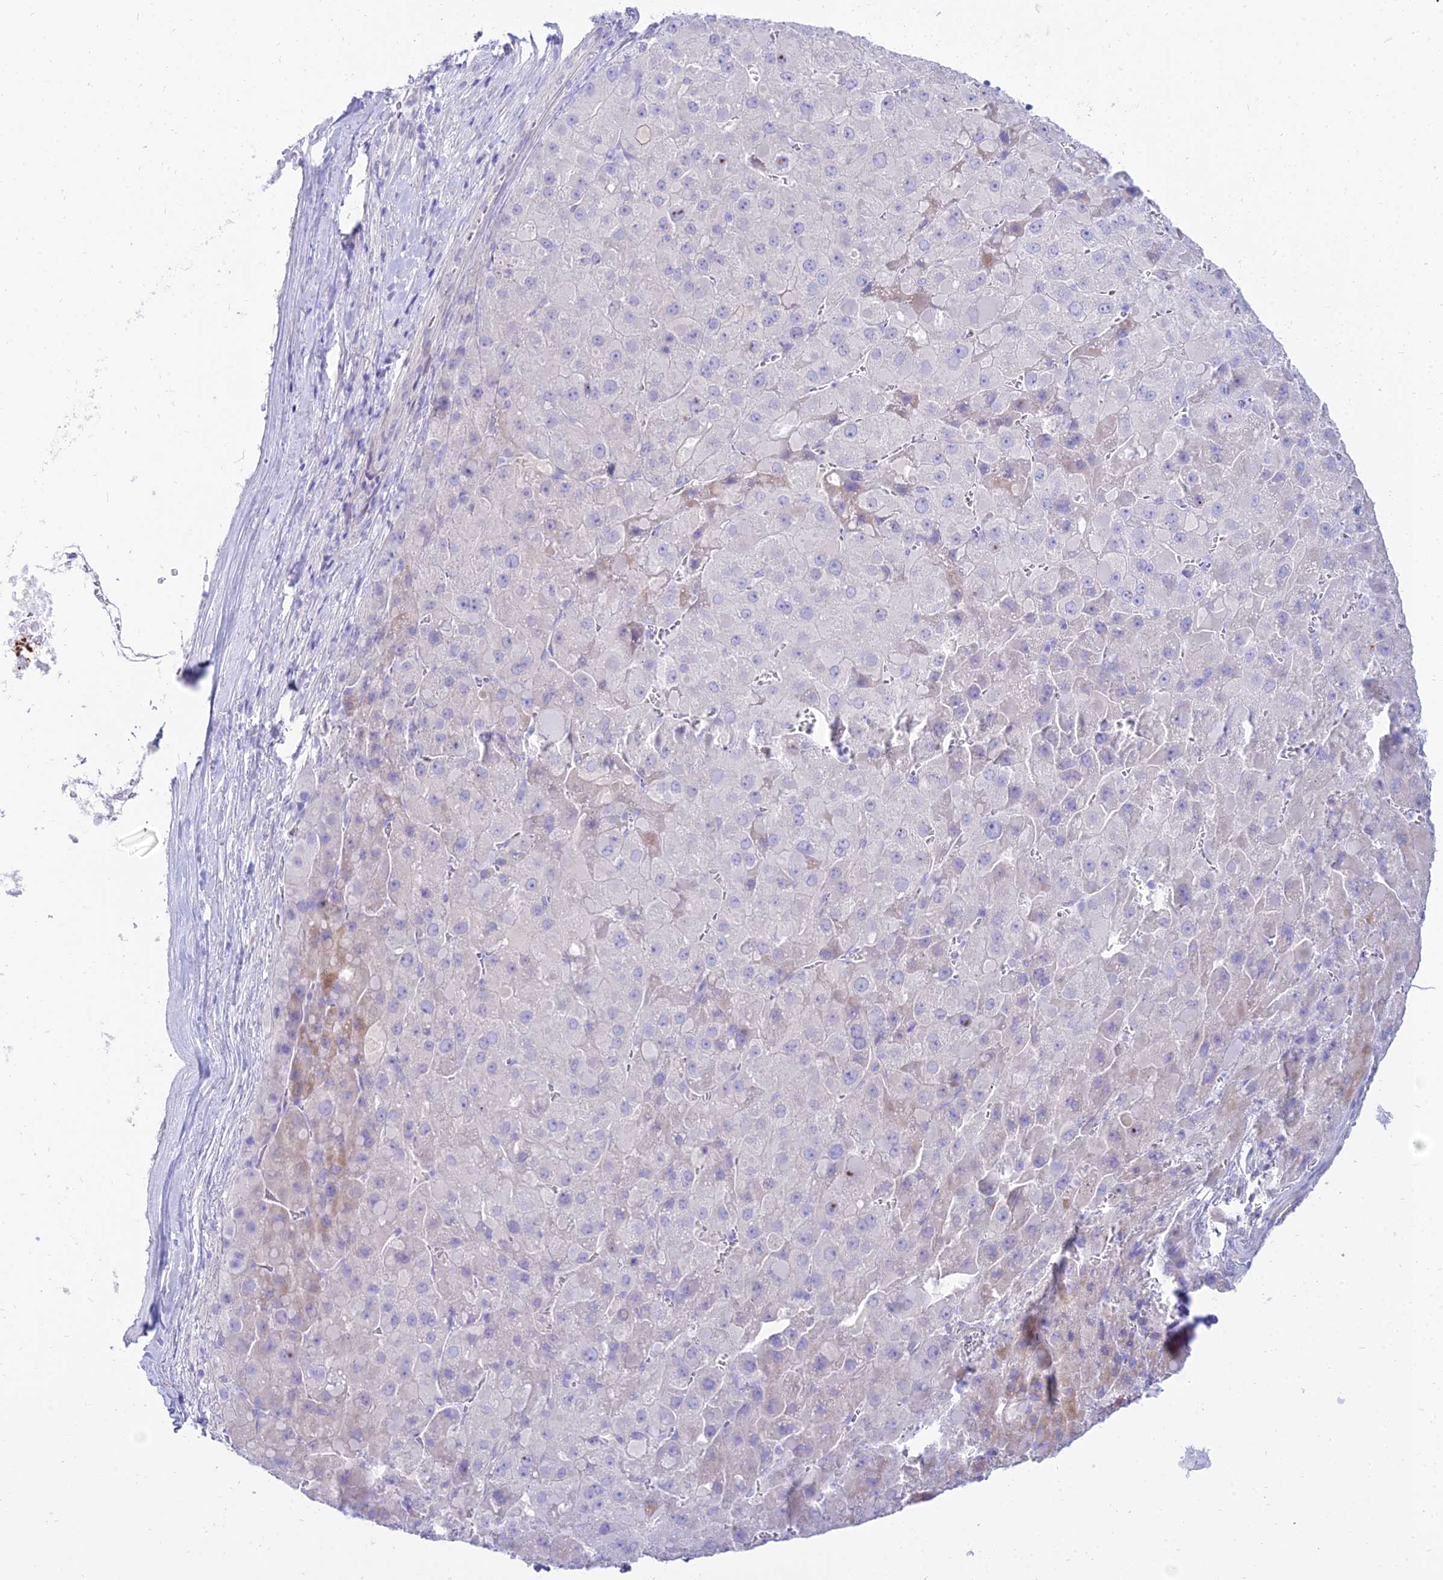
{"staining": {"intensity": "moderate", "quantity": "<25%", "location": "cytoplasmic/membranous"}, "tissue": "liver cancer", "cell_type": "Tumor cells", "image_type": "cancer", "snomed": [{"axis": "morphology", "description": "Carcinoma, Hepatocellular, NOS"}, {"axis": "topography", "description": "Liver"}], "caption": "Protein staining of liver hepatocellular carcinoma tissue exhibits moderate cytoplasmic/membranous positivity in about <25% of tumor cells.", "gene": "TAC3", "patient": {"sex": "female", "age": 73}}